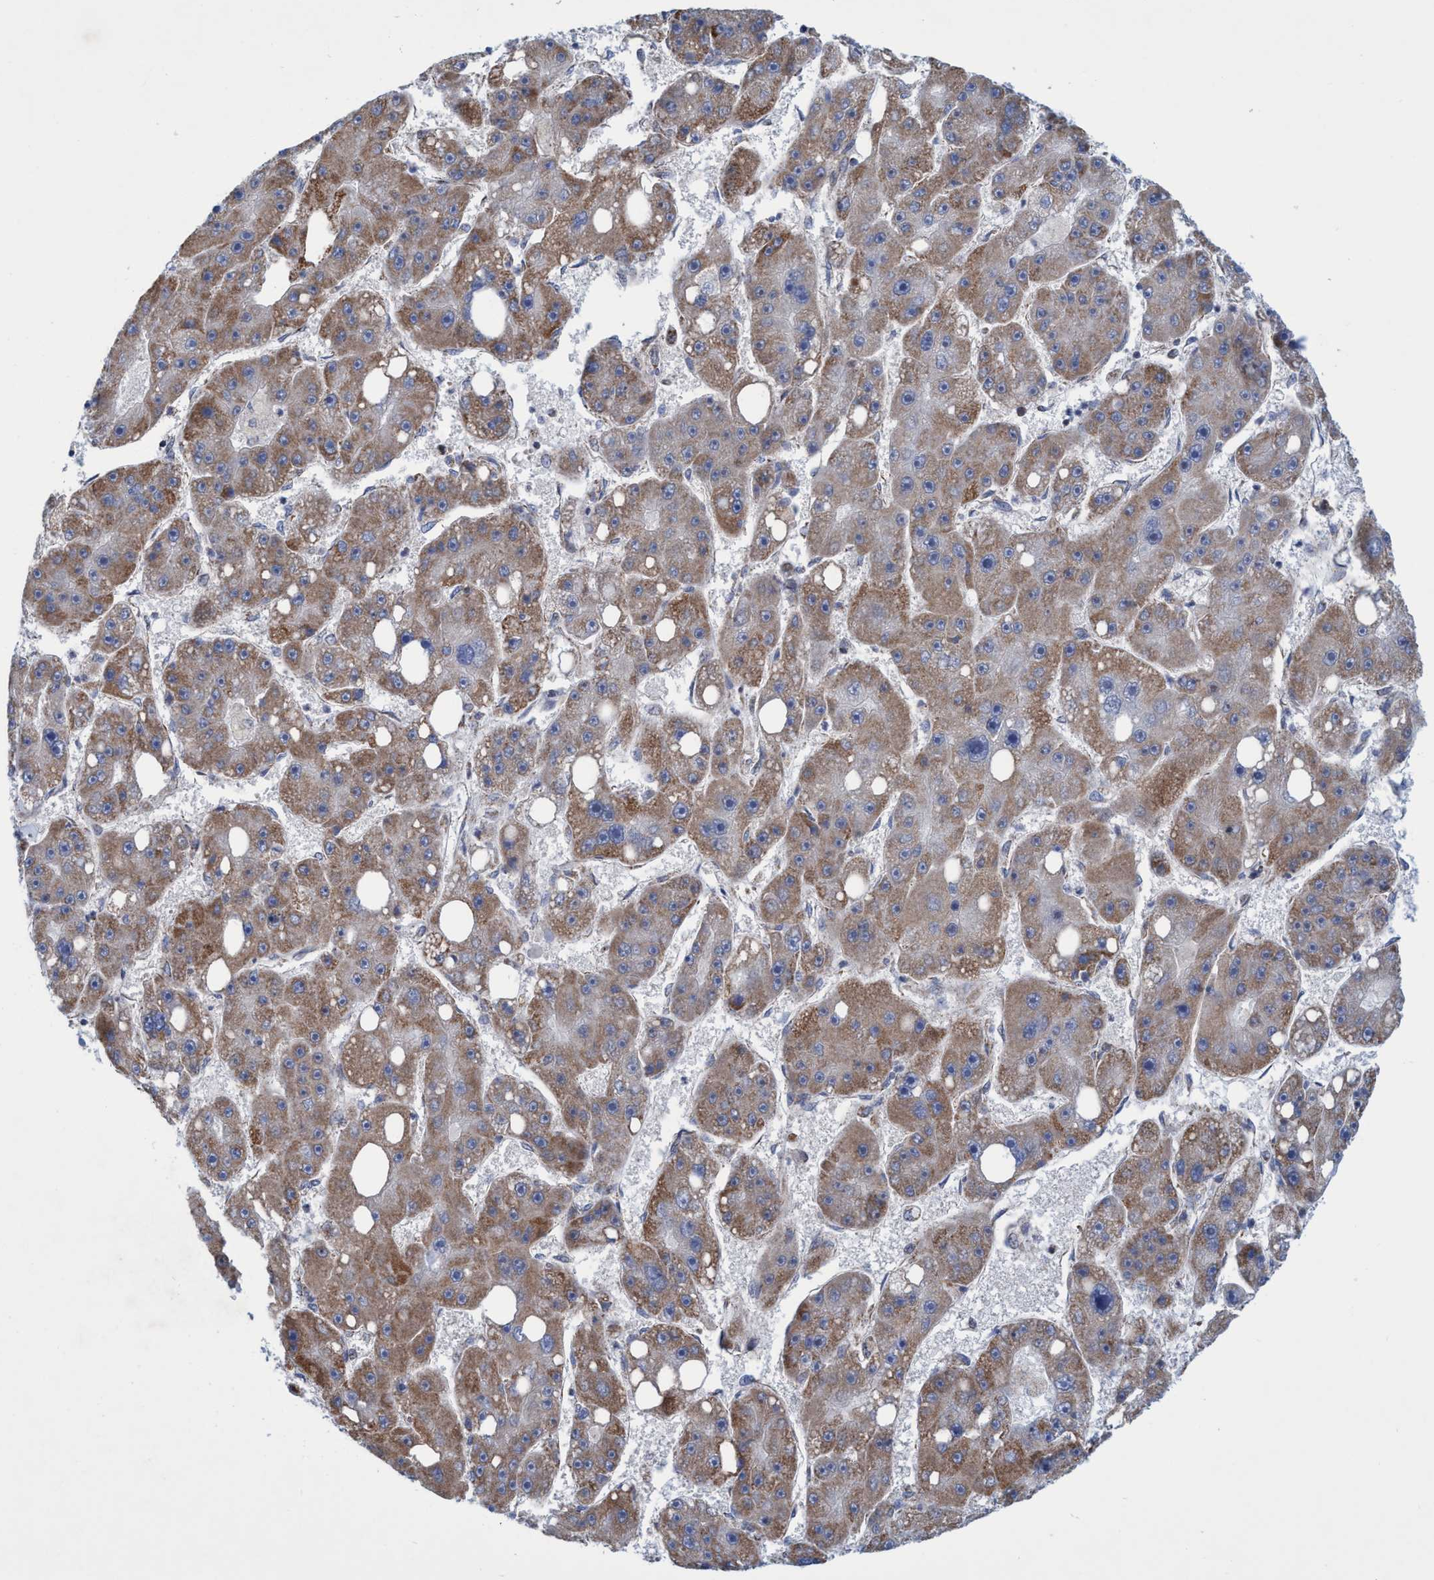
{"staining": {"intensity": "moderate", "quantity": ">75%", "location": "cytoplasmic/membranous"}, "tissue": "liver cancer", "cell_type": "Tumor cells", "image_type": "cancer", "snomed": [{"axis": "morphology", "description": "Carcinoma, Hepatocellular, NOS"}, {"axis": "topography", "description": "Liver"}], "caption": "Moderate cytoplasmic/membranous staining is present in approximately >75% of tumor cells in liver cancer (hepatocellular carcinoma). The protein is shown in brown color, while the nuclei are stained blue.", "gene": "POLR1F", "patient": {"sex": "female", "age": 61}}